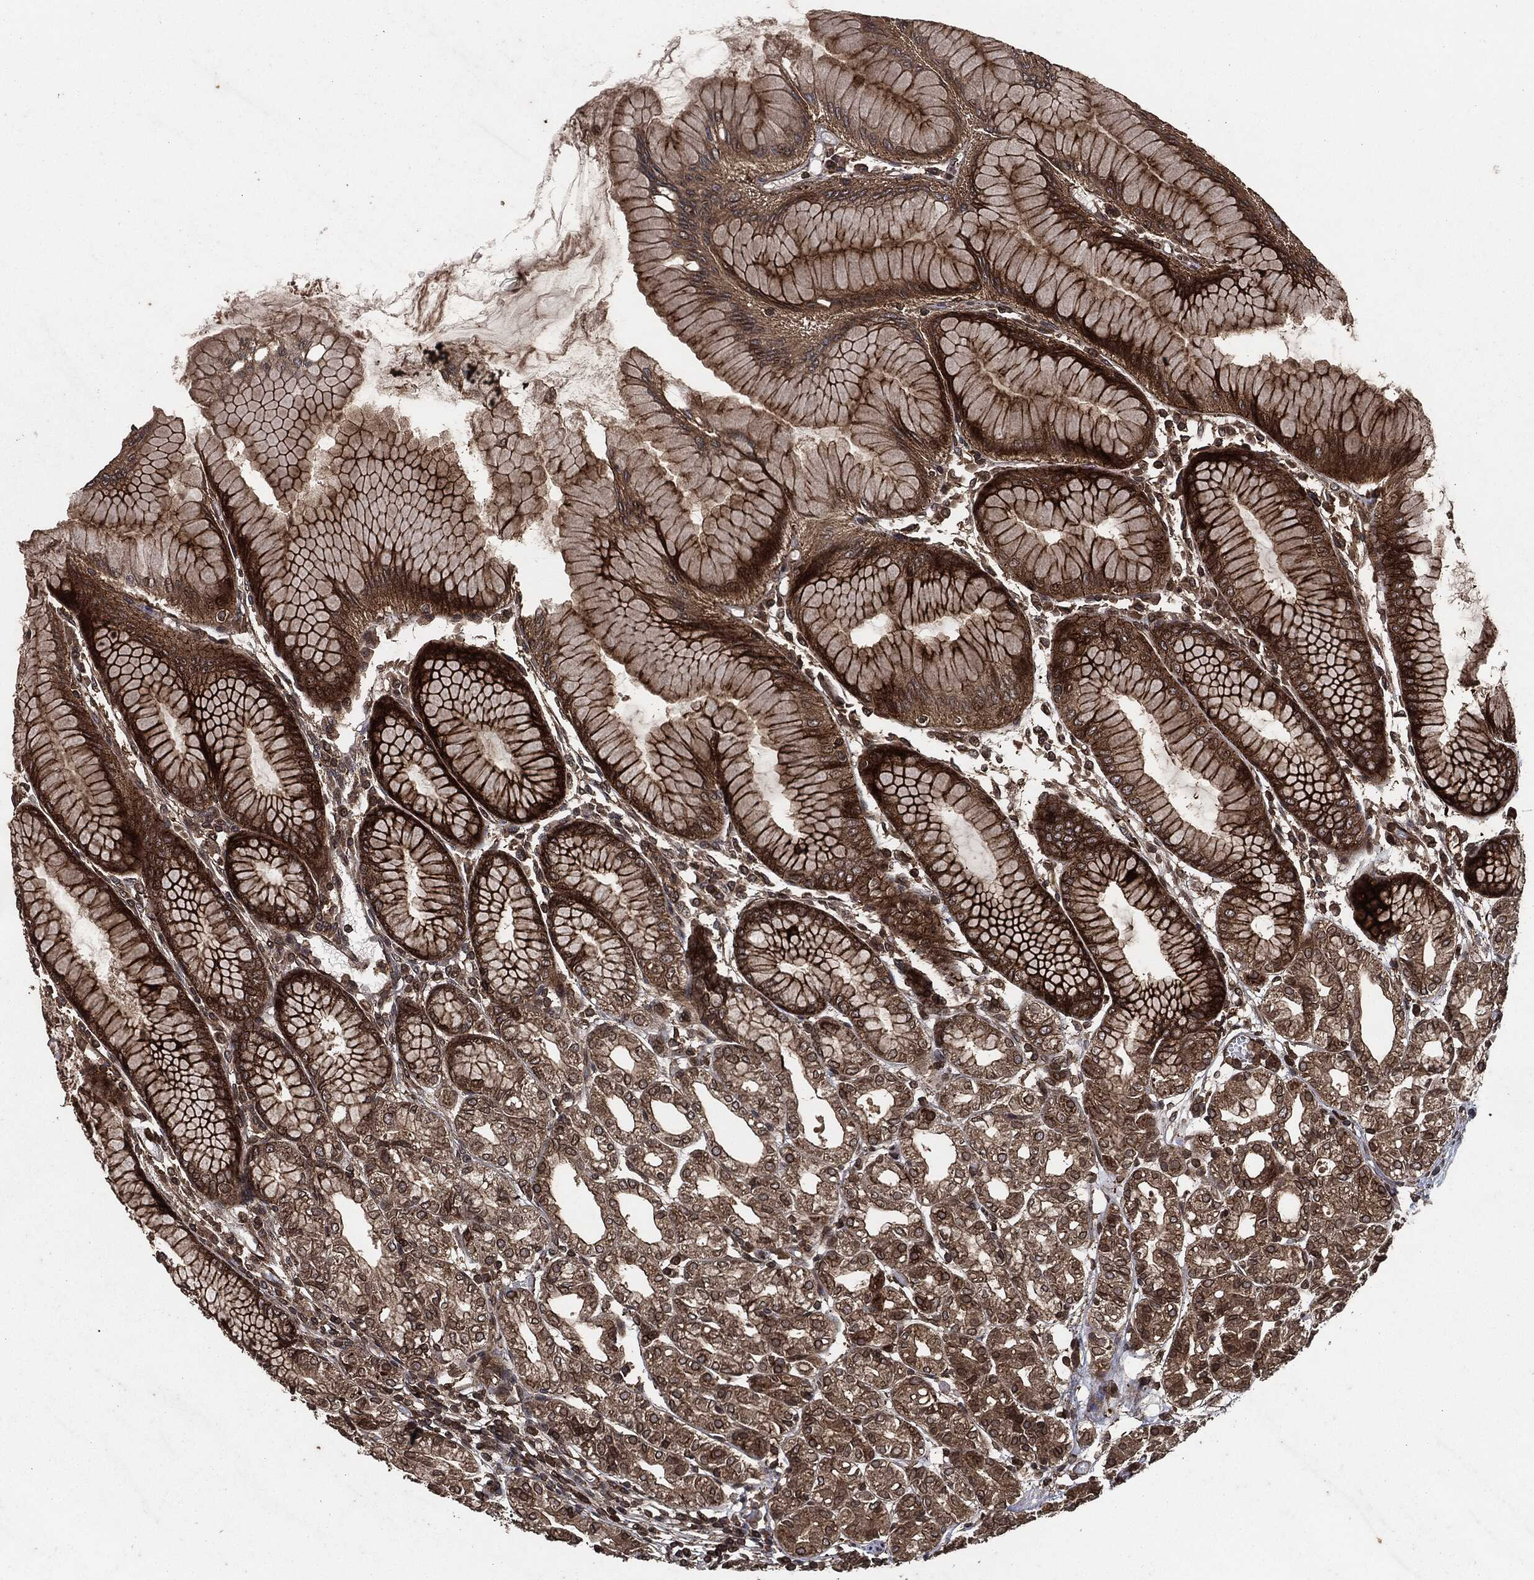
{"staining": {"intensity": "moderate", "quantity": ">75%", "location": "cytoplasmic/membranous"}, "tissue": "stomach", "cell_type": "Glandular cells", "image_type": "normal", "snomed": [{"axis": "morphology", "description": "Normal tissue, NOS"}, {"axis": "topography", "description": "Stomach"}], "caption": "Brown immunohistochemical staining in normal human stomach shows moderate cytoplasmic/membranous staining in approximately >75% of glandular cells. The staining is performed using DAB (3,3'-diaminobenzidine) brown chromogen to label protein expression. The nuclei are counter-stained blue using hematoxylin.", "gene": "IFIT1", "patient": {"sex": "female", "age": 57}}